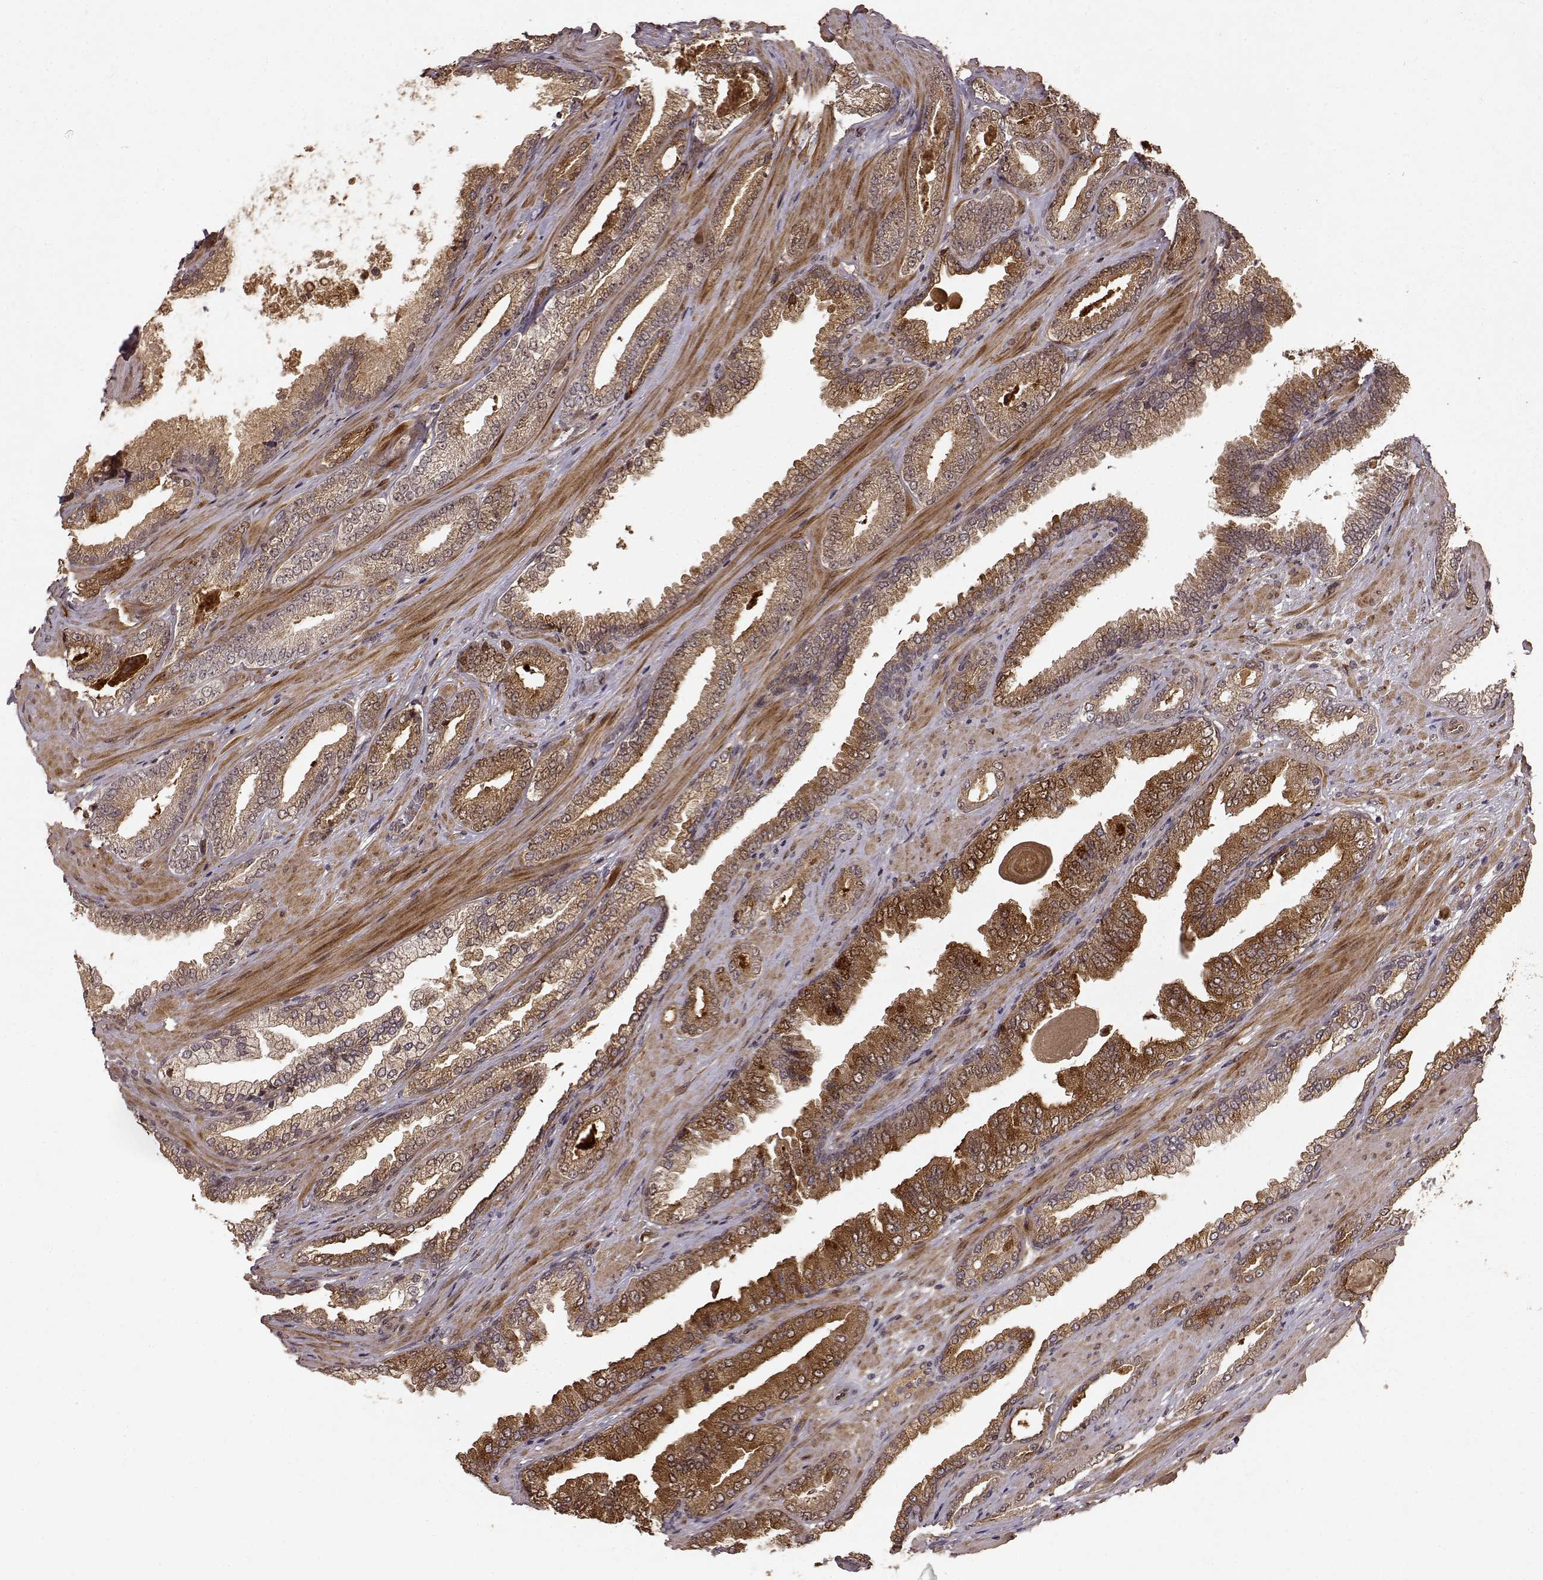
{"staining": {"intensity": "strong", "quantity": "<25%", "location": "cytoplasmic/membranous"}, "tissue": "prostate cancer", "cell_type": "Tumor cells", "image_type": "cancer", "snomed": [{"axis": "morphology", "description": "Adenocarcinoma, Low grade"}, {"axis": "topography", "description": "Prostate"}], "caption": "A photomicrograph of human prostate cancer (low-grade adenocarcinoma) stained for a protein demonstrates strong cytoplasmic/membranous brown staining in tumor cells.", "gene": "FSTL1", "patient": {"sex": "male", "age": 61}}